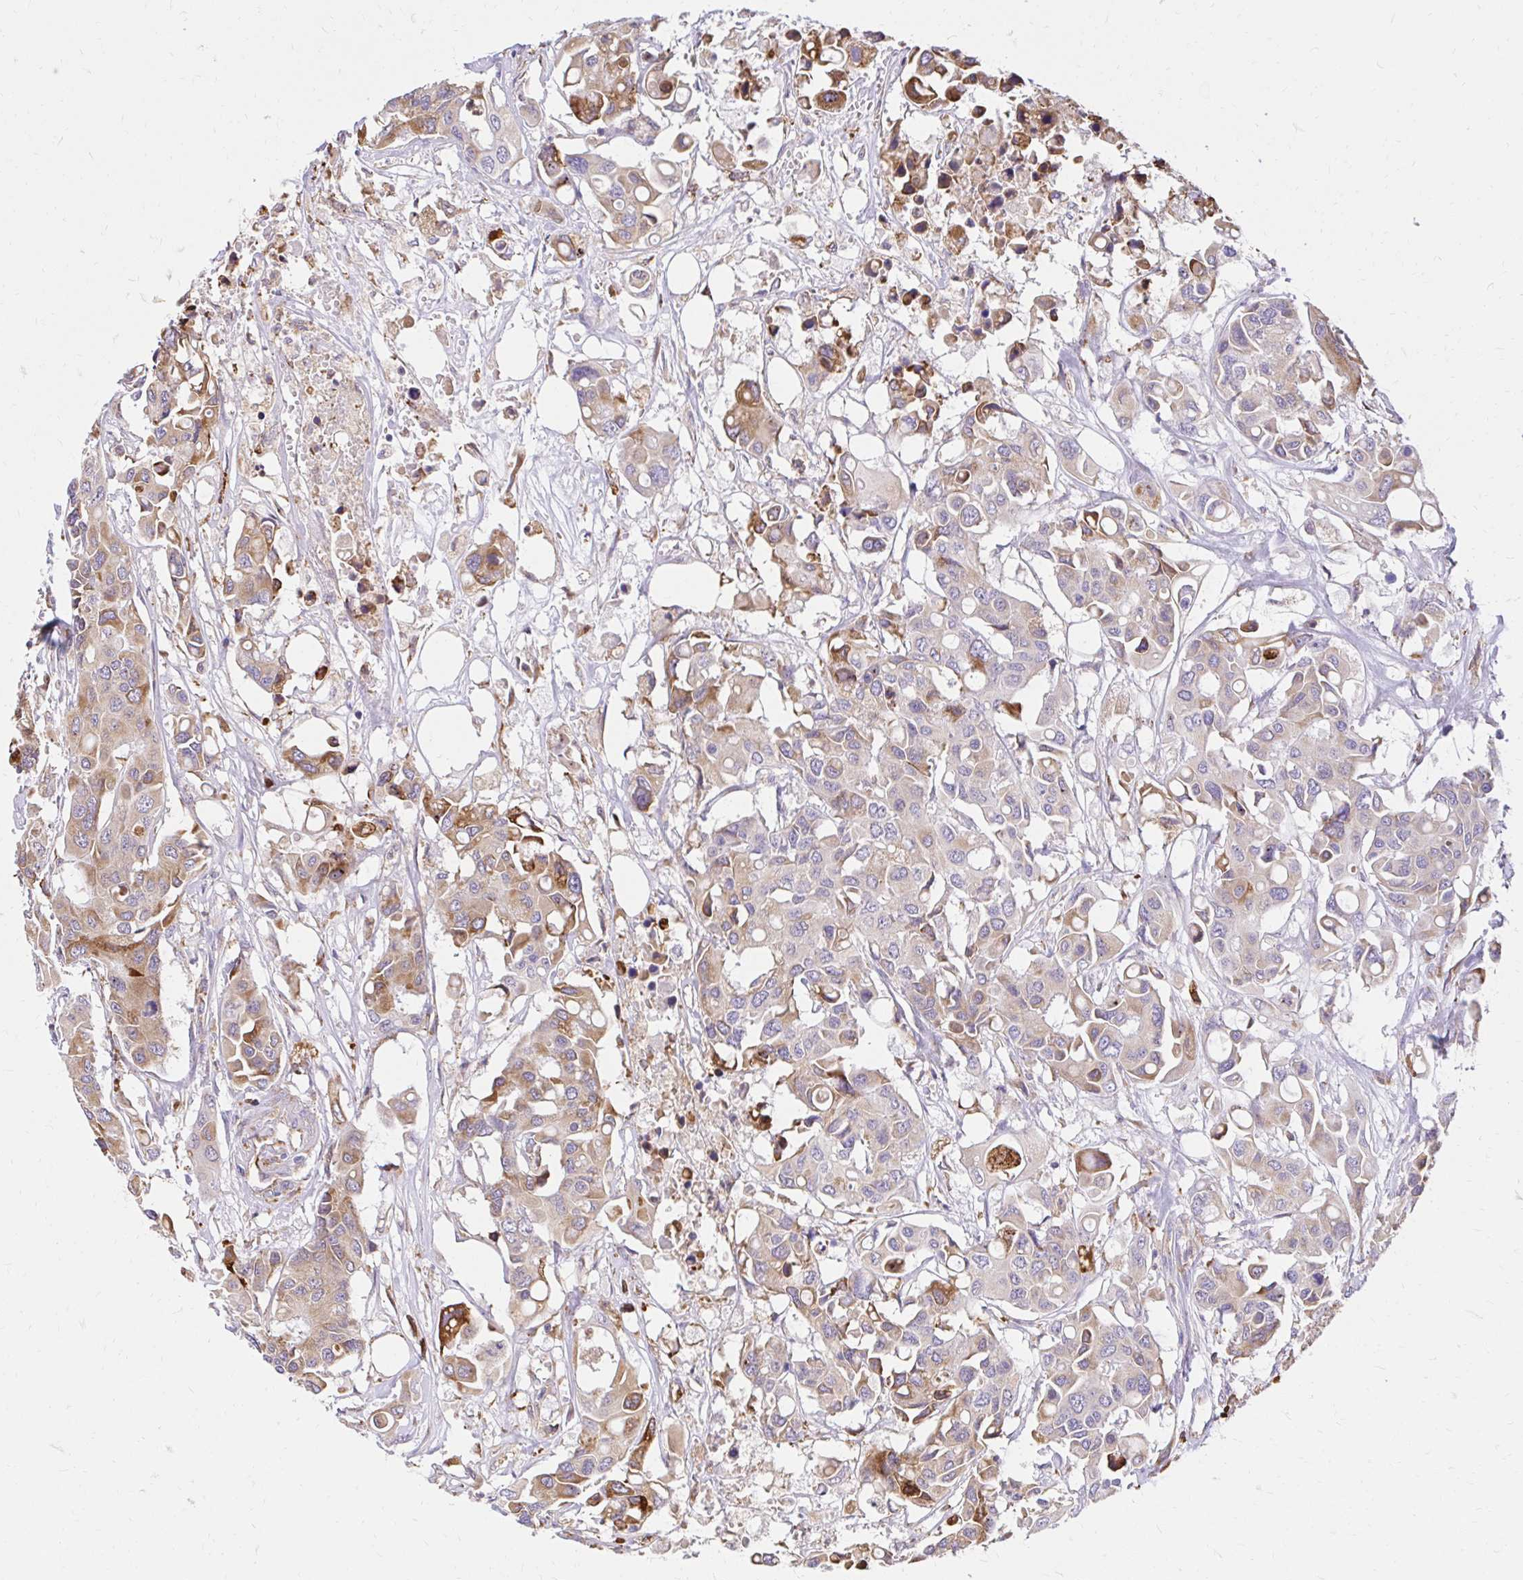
{"staining": {"intensity": "moderate", "quantity": "25%-75%", "location": "cytoplasmic/membranous"}, "tissue": "colorectal cancer", "cell_type": "Tumor cells", "image_type": "cancer", "snomed": [{"axis": "morphology", "description": "Adenocarcinoma, NOS"}, {"axis": "topography", "description": "Colon"}], "caption": "This is an image of IHC staining of colorectal cancer (adenocarcinoma), which shows moderate expression in the cytoplasmic/membranous of tumor cells.", "gene": "NAALAD2", "patient": {"sex": "male", "age": 77}}